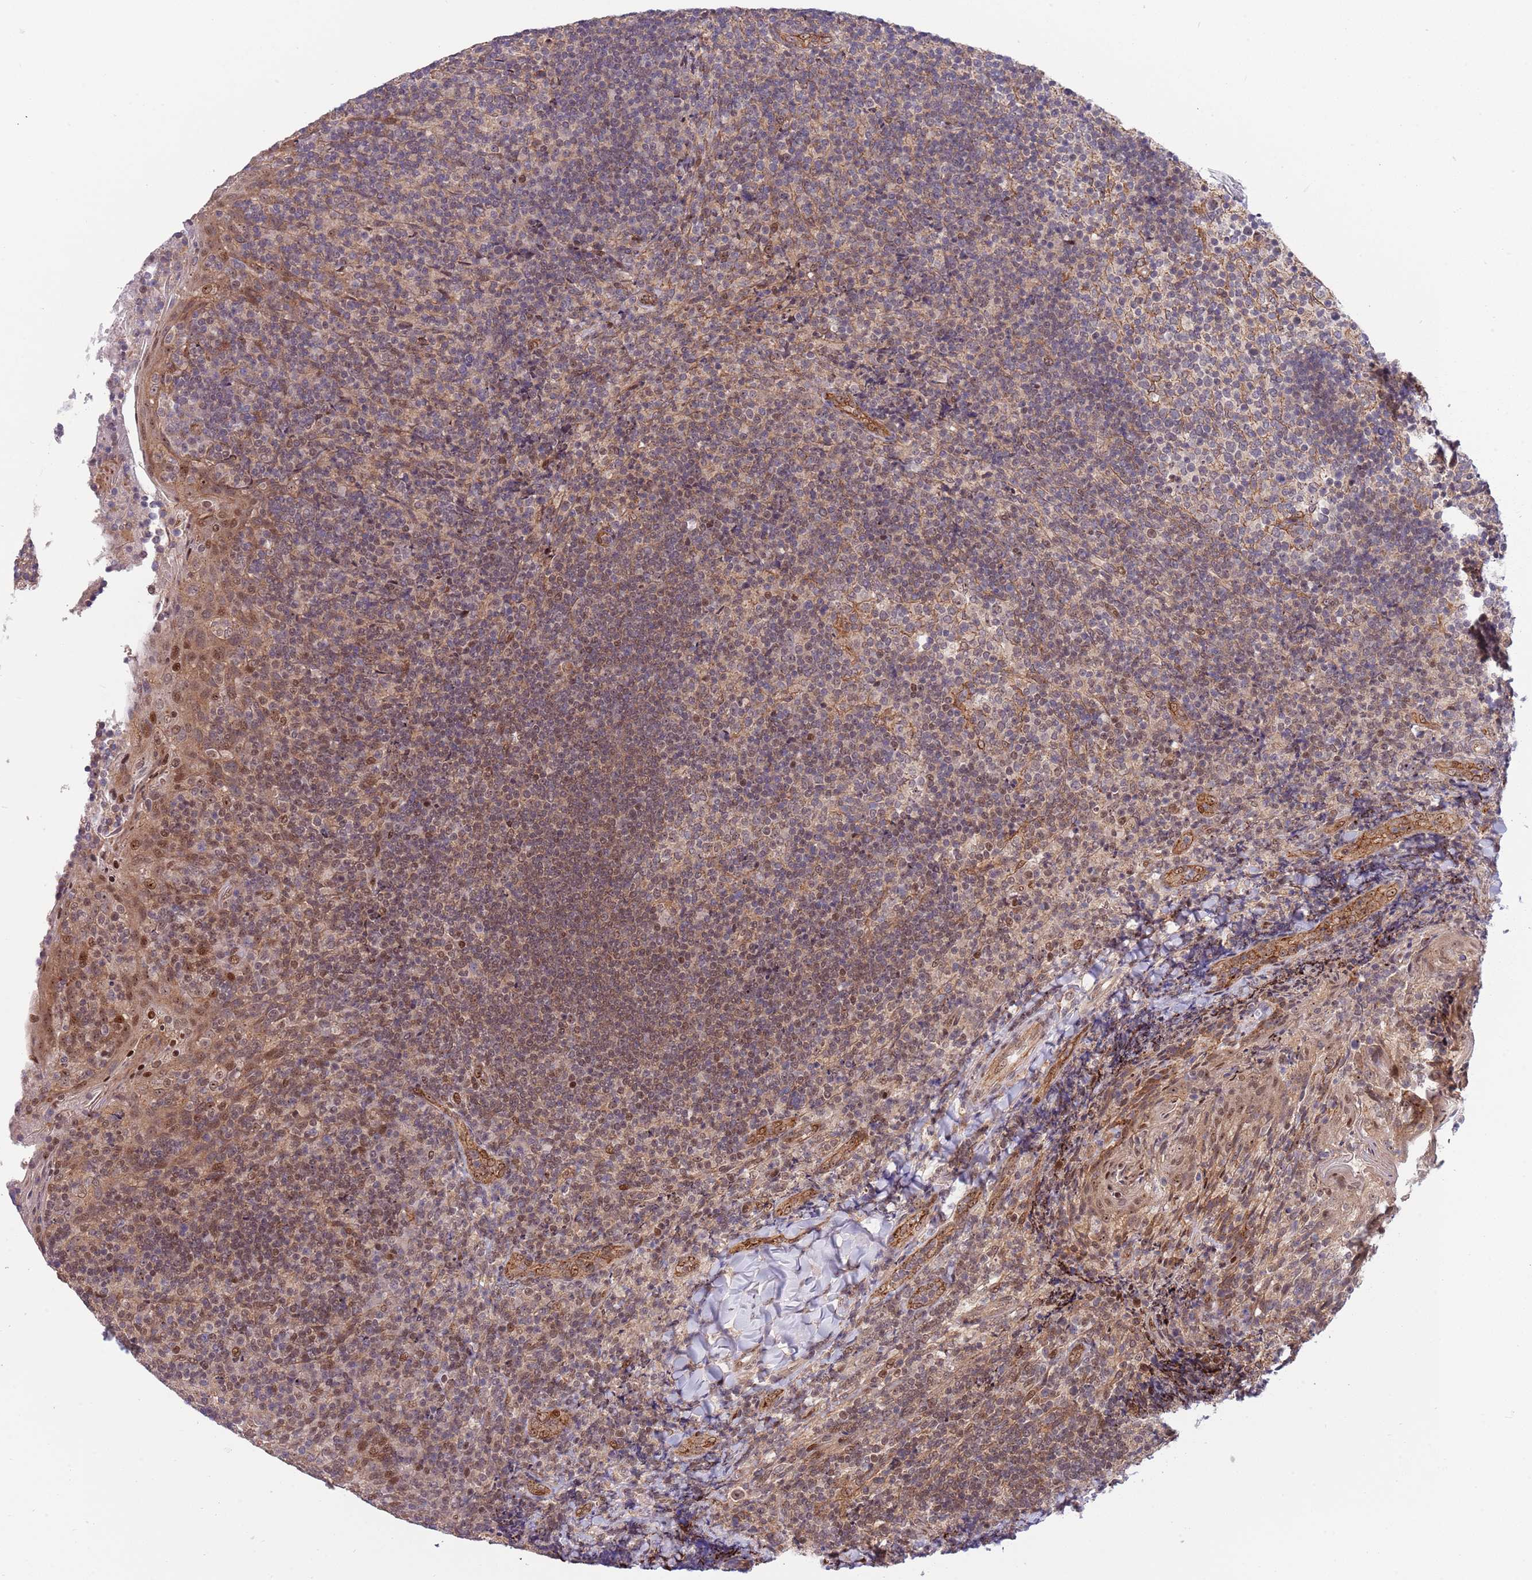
{"staining": {"intensity": "moderate", "quantity": "<25%", "location": "nuclear"}, "tissue": "tonsil", "cell_type": "Germinal center cells", "image_type": "normal", "snomed": [{"axis": "morphology", "description": "Normal tissue, NOS"}, {"axis": "topography", "description": "Tonsil"}], "caption": "Tonsil stained with a brown dye demonstrates moderate nuclear positive staining in about <25% of germinal center cells.", "gene": "TBX10", "patient": {"sex": "female", "age": 10}}